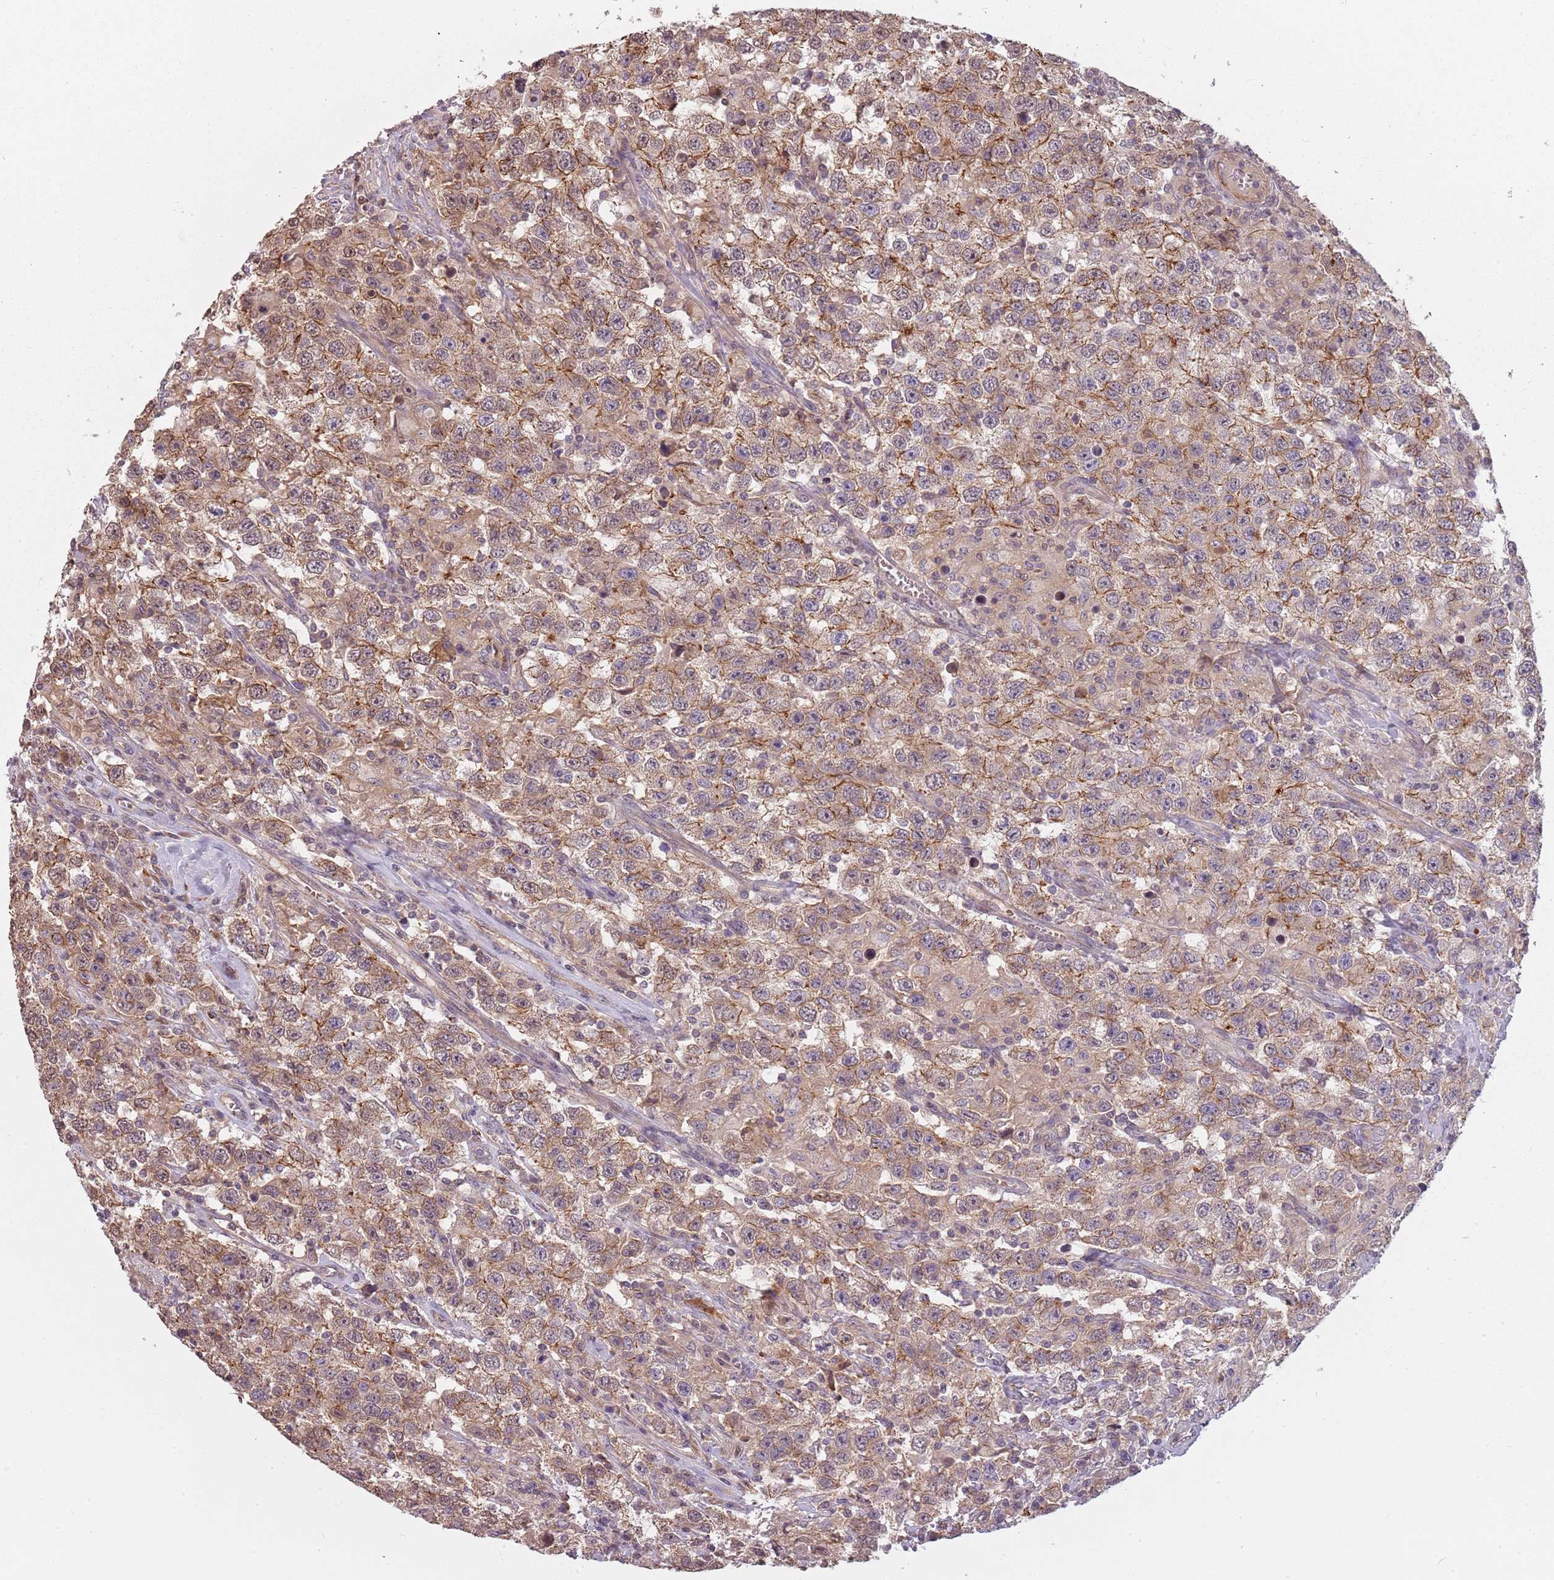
{"staining": {"intensity": "weak", "quantity": "25%-75%", "location": "cytoplasmic/membranous"}, "tissue": "testis cancer", "cell_type": "Tumor cells", "image_type": "cancer", "snomed": [{"axis": "morphology", "description": "Seminoma, NOS"}, {"axis": "topography", "description": "Testis"}], "caption": "The immunohistochemical stain labels weak cytoplasmic/membranous staining in tumor cells of testis cancer (seminoma) tissue.", "gene": "PPP1R14C", "patient": {"sex": "male", "age": 41}}